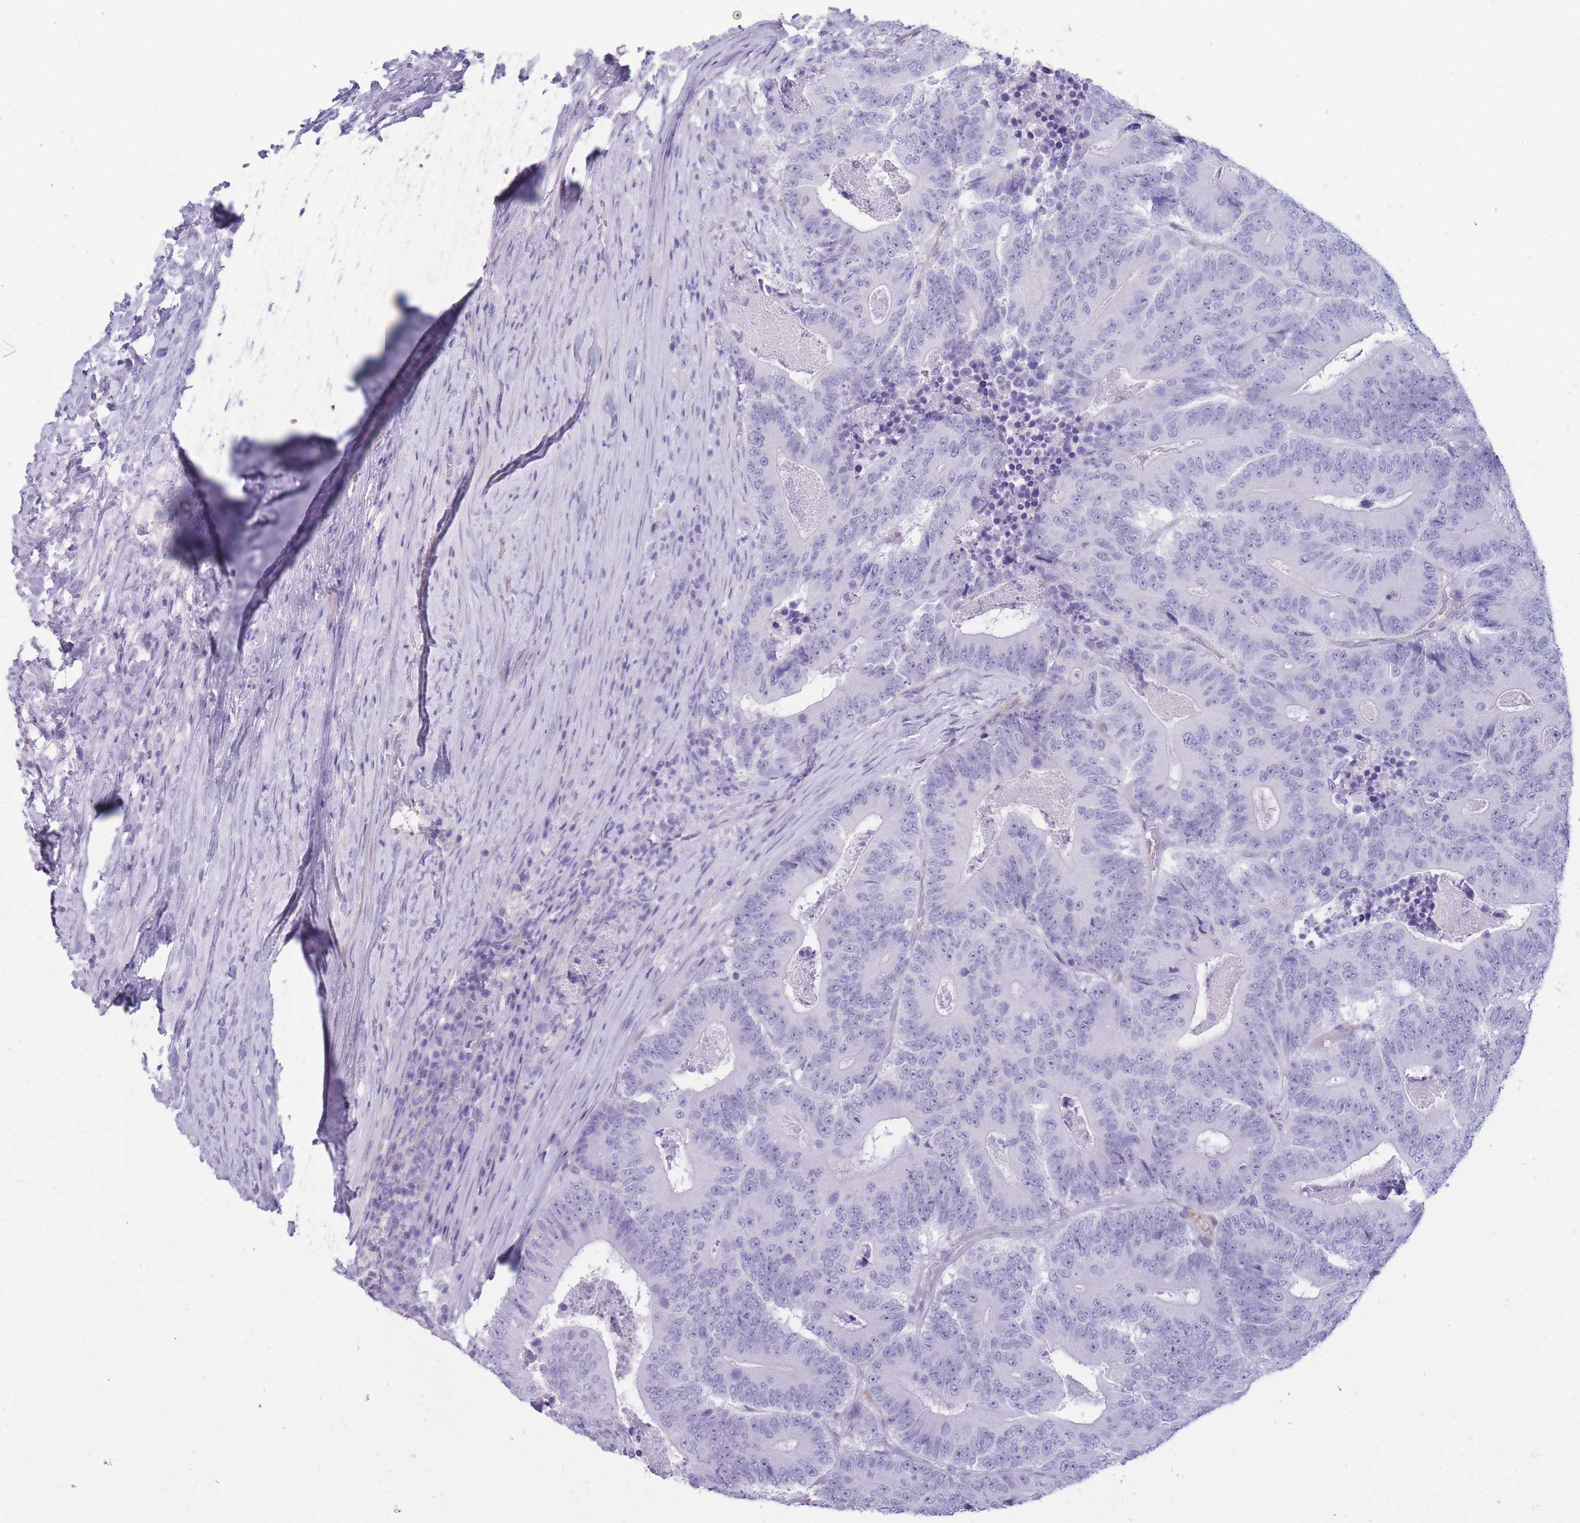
{"staining": {"intensity": "negative", "quantity": "none", "location": "none"}, "tissue": "colorectal cancer", "cell_type": "Tumor cells", "image_type": "cancer", "snomed": [{"axis": "morphology", "description": "Adenocarcinoma, NOS"}, {"axis": "topography", "description": "Colon"}], "caption": "Immunohistochemistry (IHC) histopathology image of human adenocarcinoma (colorectal) stained for a protein (brown), which exhibits no positivity in tumor cells. The staining was performed using DAB (3,3'-diaminobenzidine) to visualize the protein expression in brown, while the nuclei were stained in blue with hematoxylin (Magnification: 20x).", "gene": "MTSS2", "patient": {"sex": "male", "age": 83}}